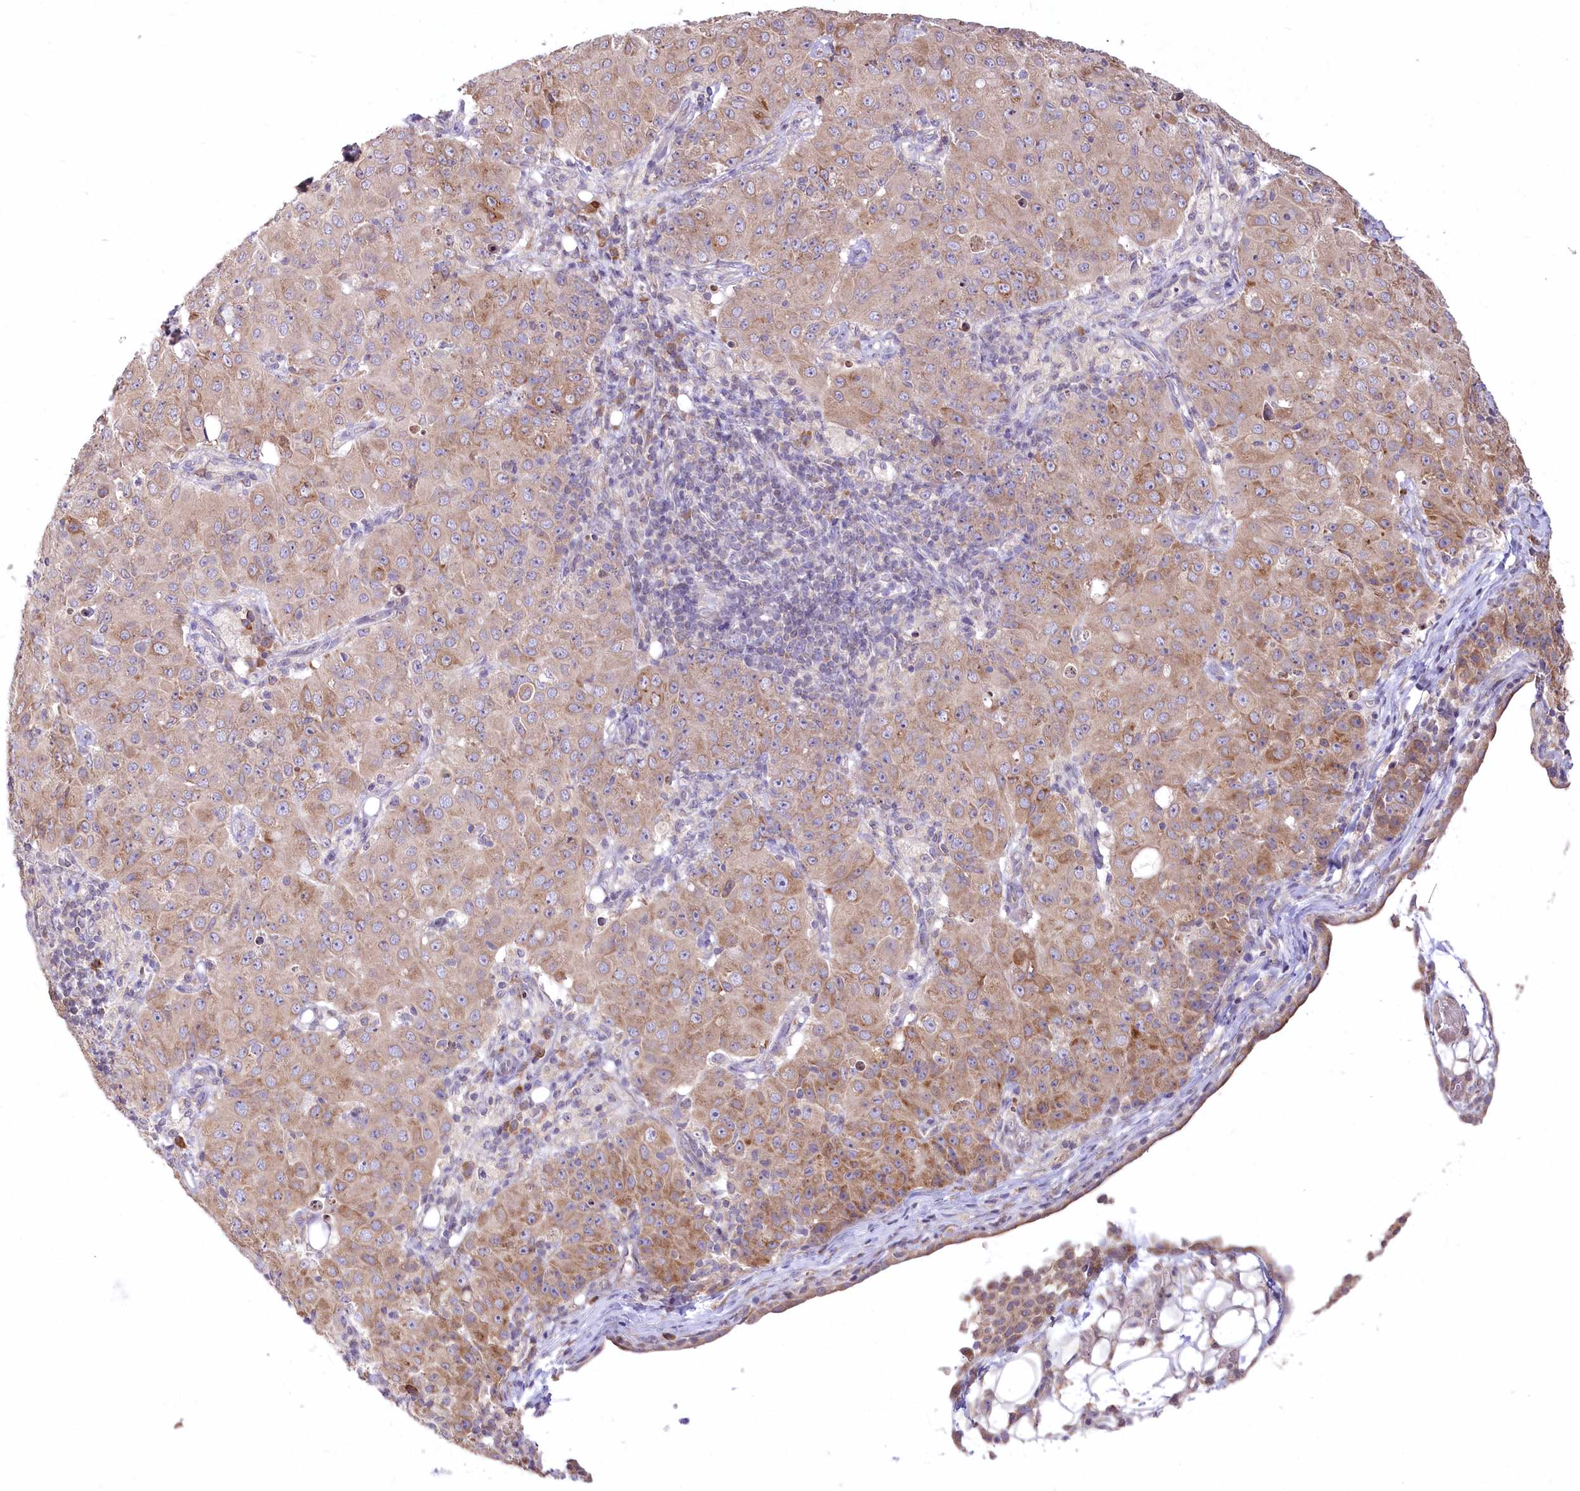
{"staining": {"intensity": "moderate", "quantity": ">75%", "location": "cytoplasmic/membranous"}, "tissue": "ovarian cancer", "cell_type": "Tumor cells", "image_type": "cancer", "snomed": [{"axis": "morphology", "description": "Carcinoma, endometroid"}, {"axis": "topography", "description": "Ovary"}], "caption": "A brown stain highlights moderate cytoplasmic/membranous positivity of a protein in human ovarian endometroid carcinoma tumor cells.", "gene": "STT3B", "patient": {"sex": "female", "age": 42}}